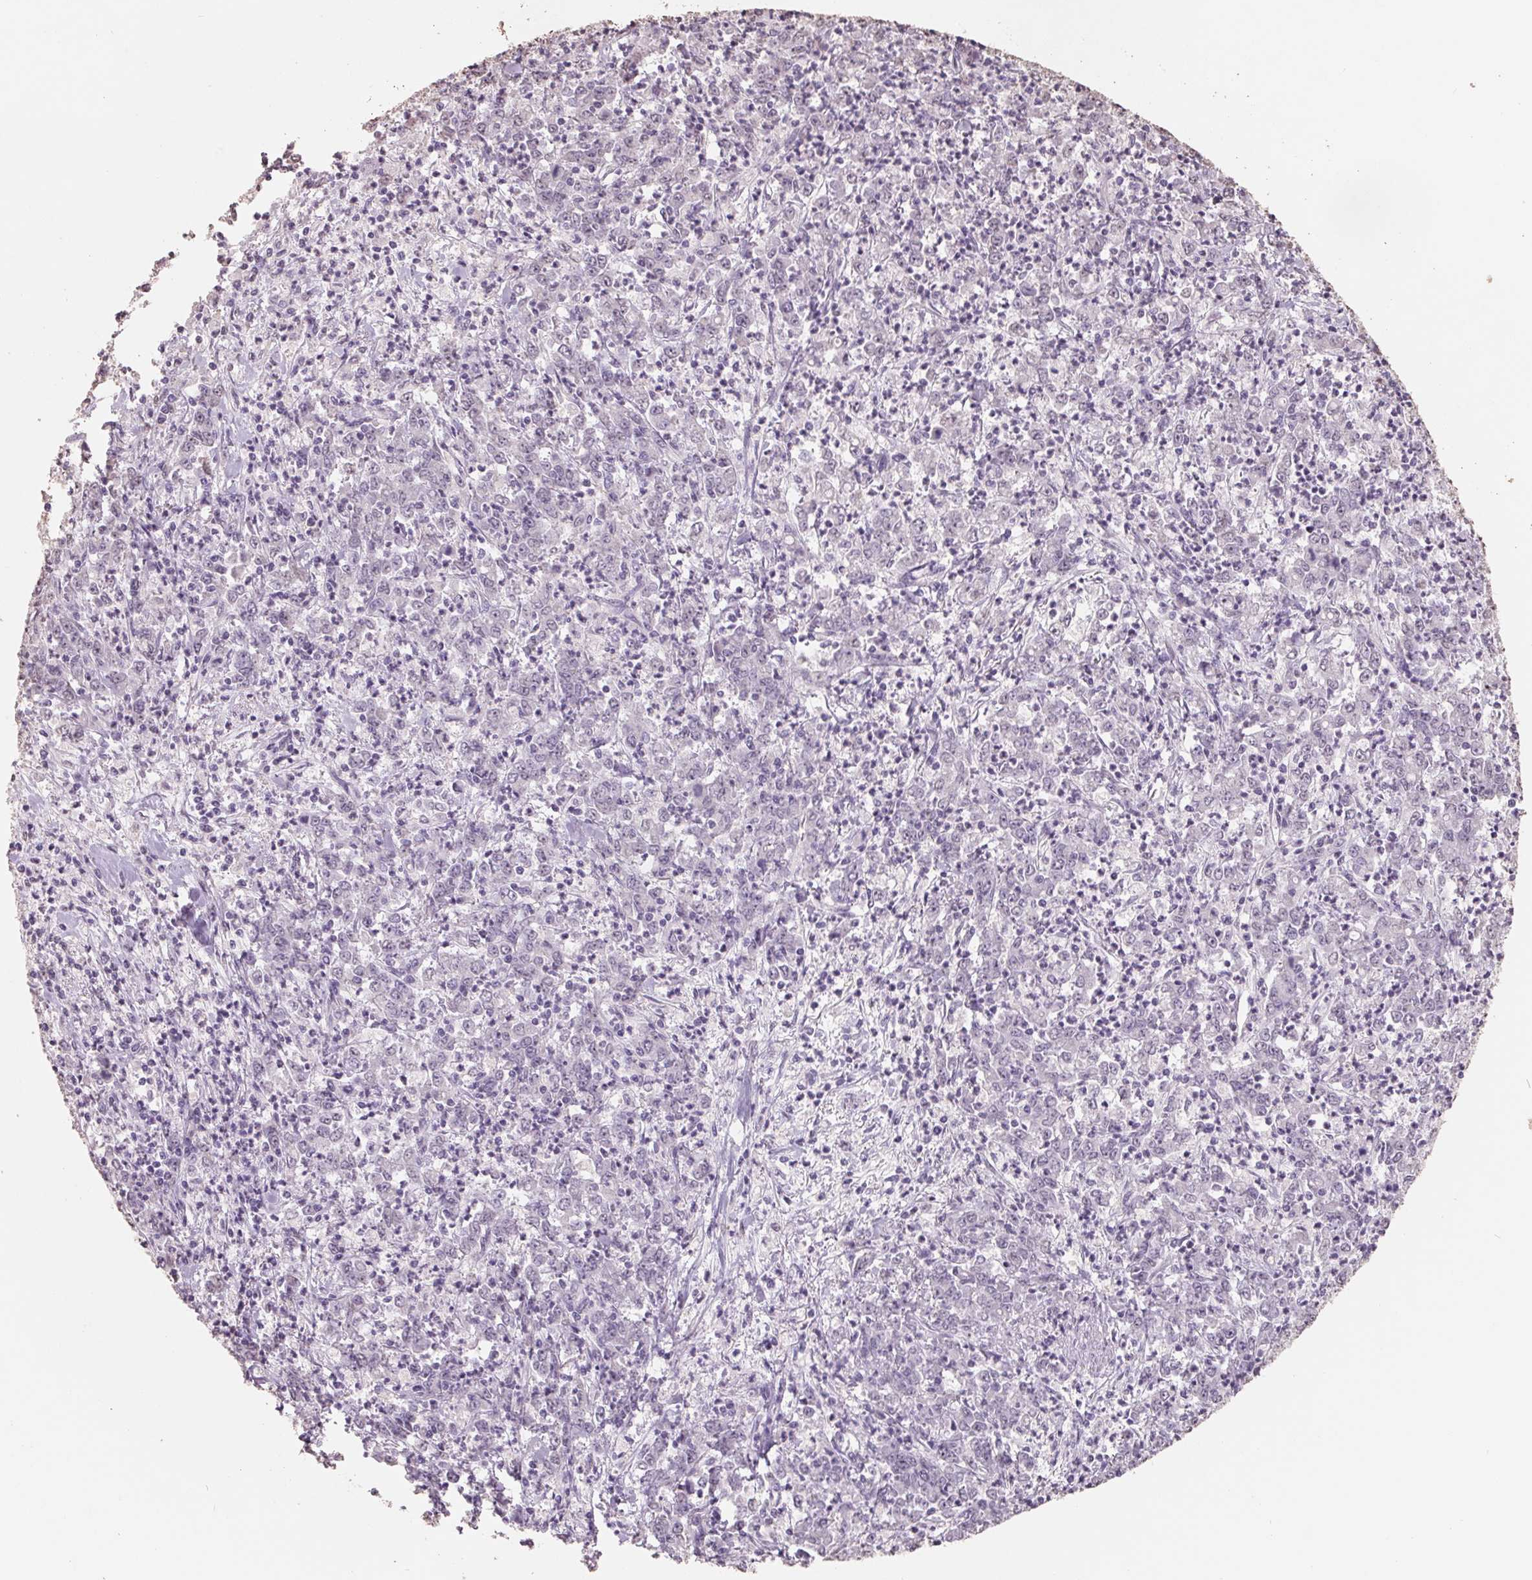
{"staining": {"intensity": "negative", "quantity": "none", "location": "none"}, "tissue": "stomach cancer", "cell_type": "Tumor cells", "image_type": "cancer", "snomed": [{"axis": "morphology", "description": "Adenocarcinoma, NOS"}, {"axis": "topography", "description": "Stomach, lower"}], "caption": "Tumor cells are negative for protein expression in human adenocarcinoma (stomach).", "gene": "FTCD", "patient": {"sex": "female", "age": 71}}